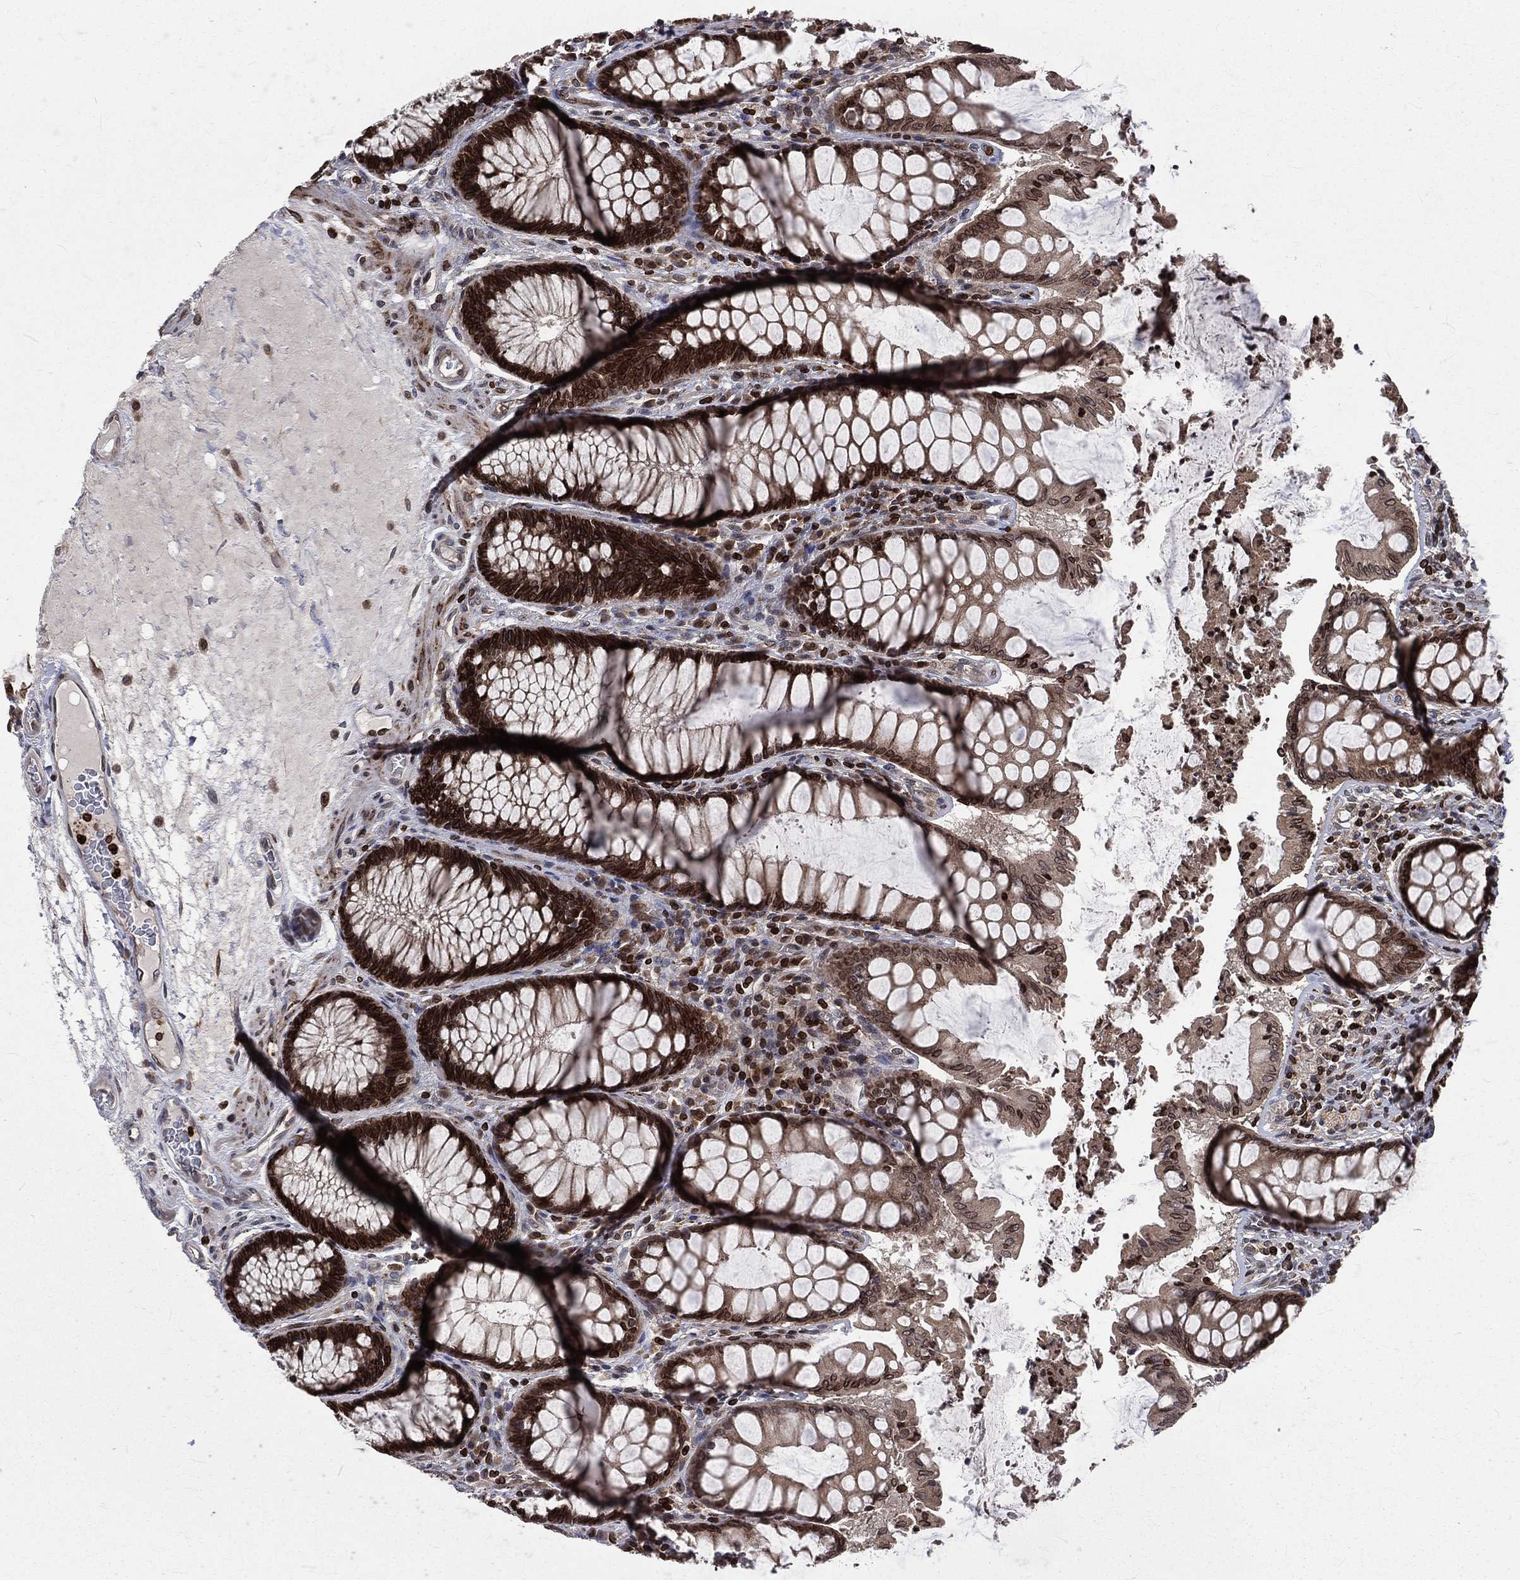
{"staining": {"intensity": "negative", "quantity": "none", "location": "none"}, "tissue": "colon", "cell_type": "Endothelial cells", "image_type": "normal", "snomed": [{"axis": "morphology", "description": "Normal tissue, NOS"}, {"axis": "topography", "description": "Colon"}], "caption": "An immunohistochemistry photomicrograph of unremarkable colon is shown. There is no staining in endothelial cells of colon. (DAB immunohistochemistry with hematoxylin counter stain).", "gene": "LBR", "patient": {"sex": "female", "age": 65}}